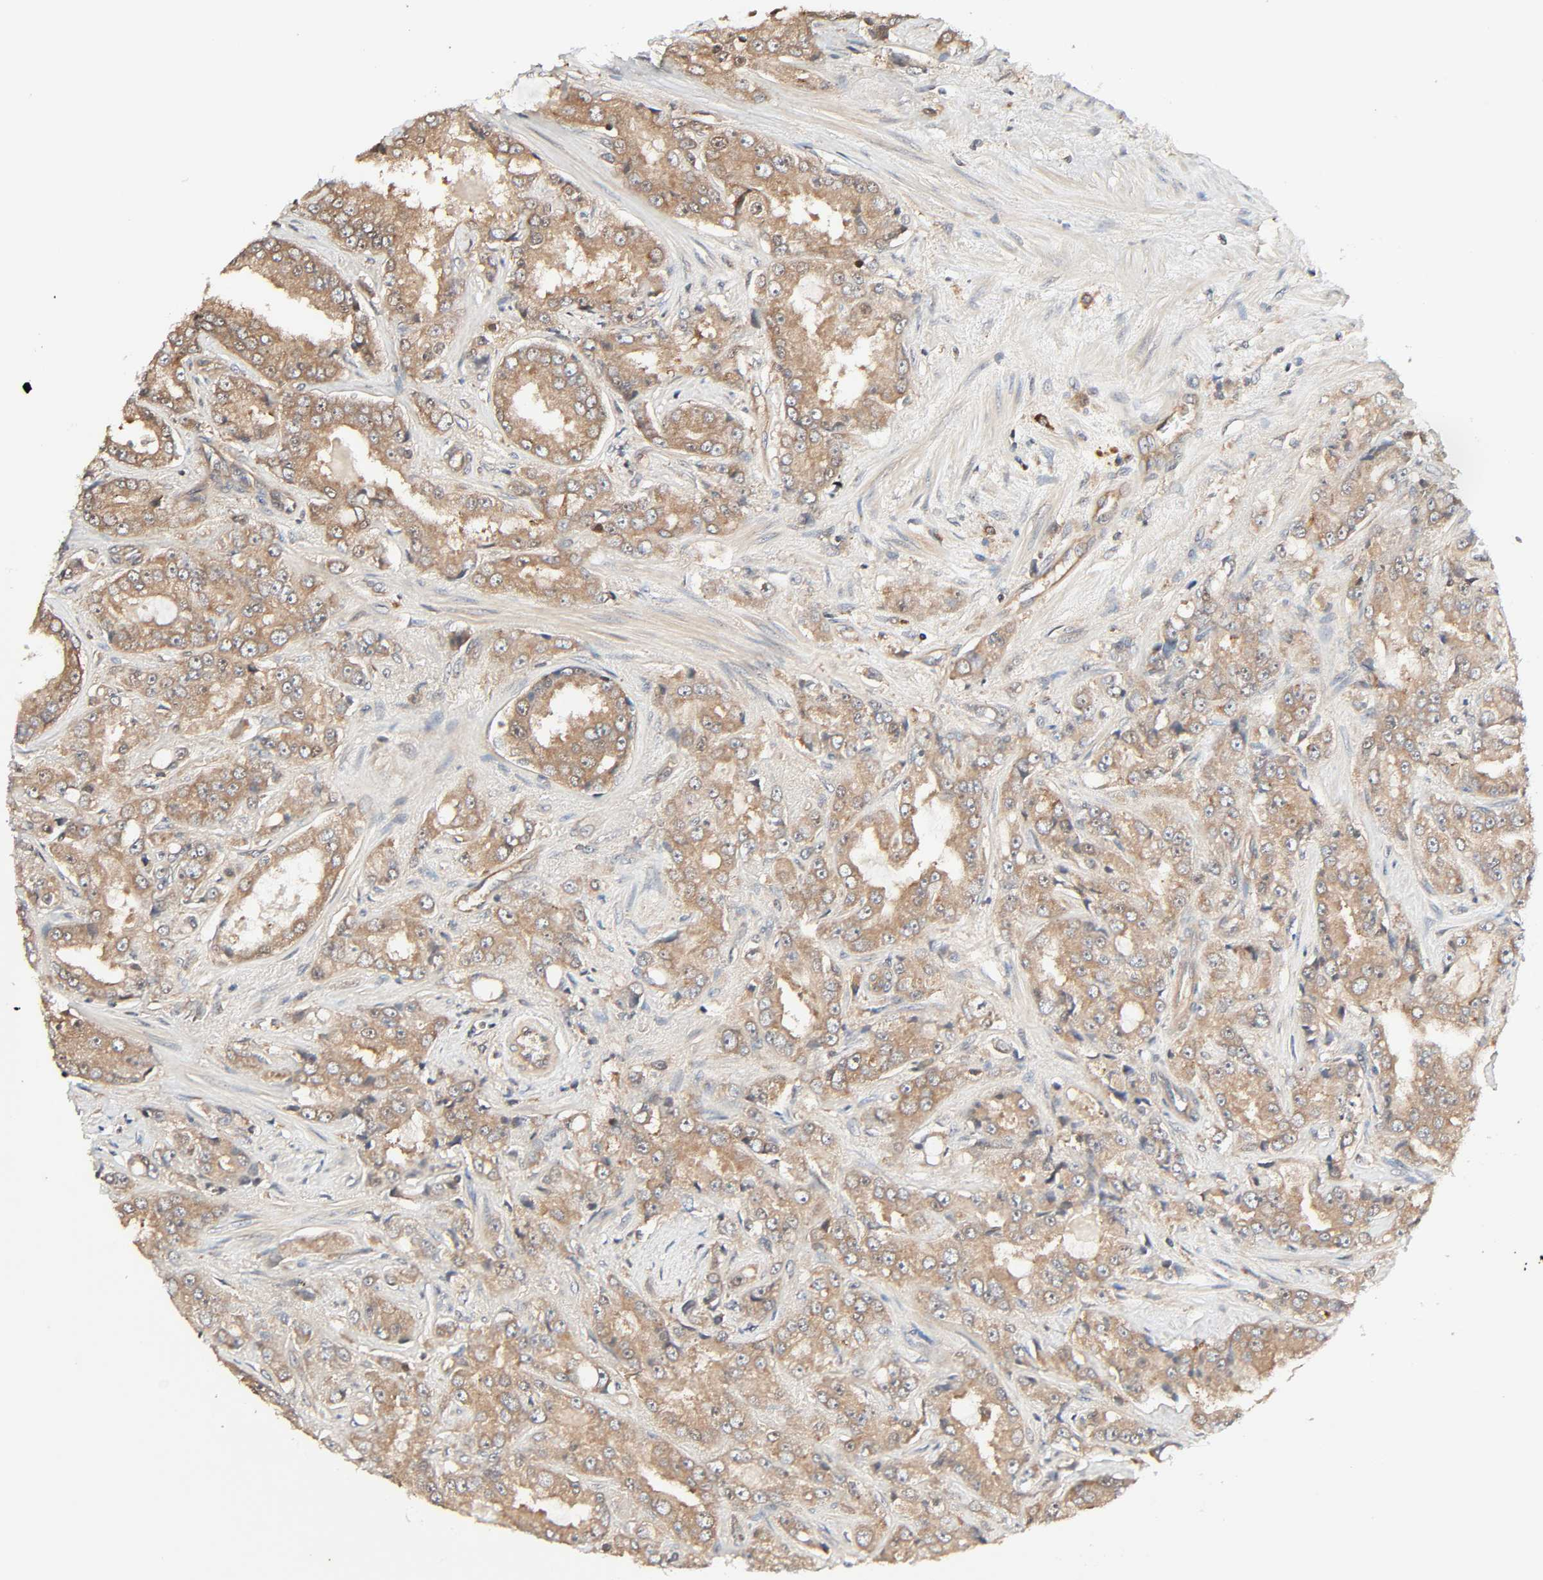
{"staining": {"intensity": "moderate", "quantity": ">75%", "location": "cytoplasmic/membranous"}, "tissue": "prostate cancer", "cell_type": "Tumor cells", "image_type": "cancer", "snomed": [{"axis": "morphology", "description": "Adenocarcinoma, High grade"}, {"axis": "topography", "description": "Prostate"}], "caption": "Protein expression analysis of human prostate high-grade adenocarcinoma reveals moderate cytoplasmic/membranous expression in about >75% of tumor cells.", "gene": "PPP2R1B", "patient": {"sex": "male", "age": 73}}